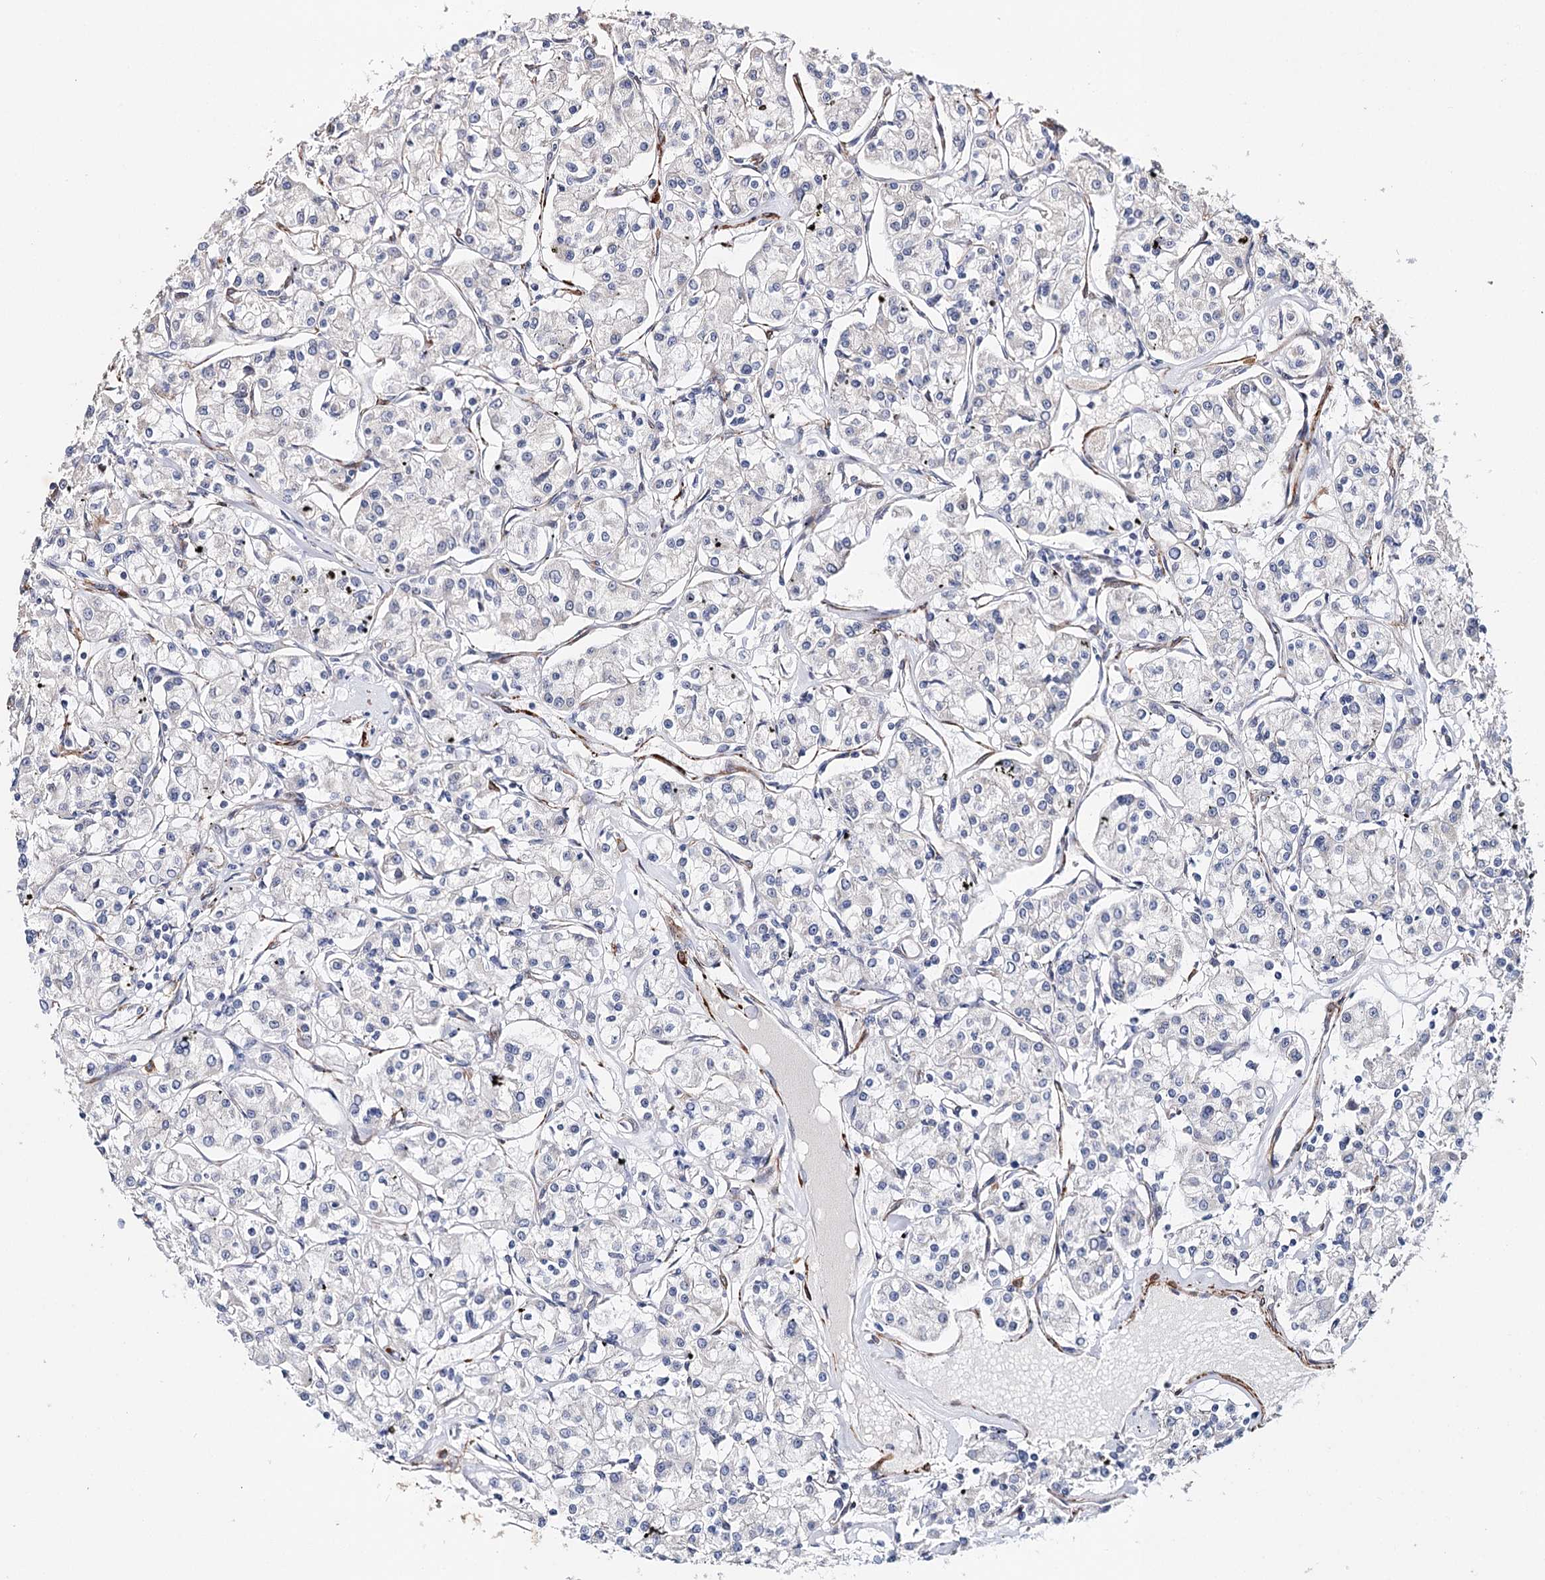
{"staining": {"intensity": "negative", "quantity": "none", "location": "none"}, "tissue": "renal cancer", "cell_type": "Tumor cells", "image_type": "cancer", "snomed": [{"axis": "morphology", "description": "Adenocarcinoma, NOS"}, {"axis": "topography", "description": "Kidney"}], "caption": "The immunohistochemistry photomicrograph has no significant positivity in tumor cells of renal cancer (adenocarcinoma) tissue.", "gene": "CFAP46", "patient": {"sex": "female", "age": 59}}